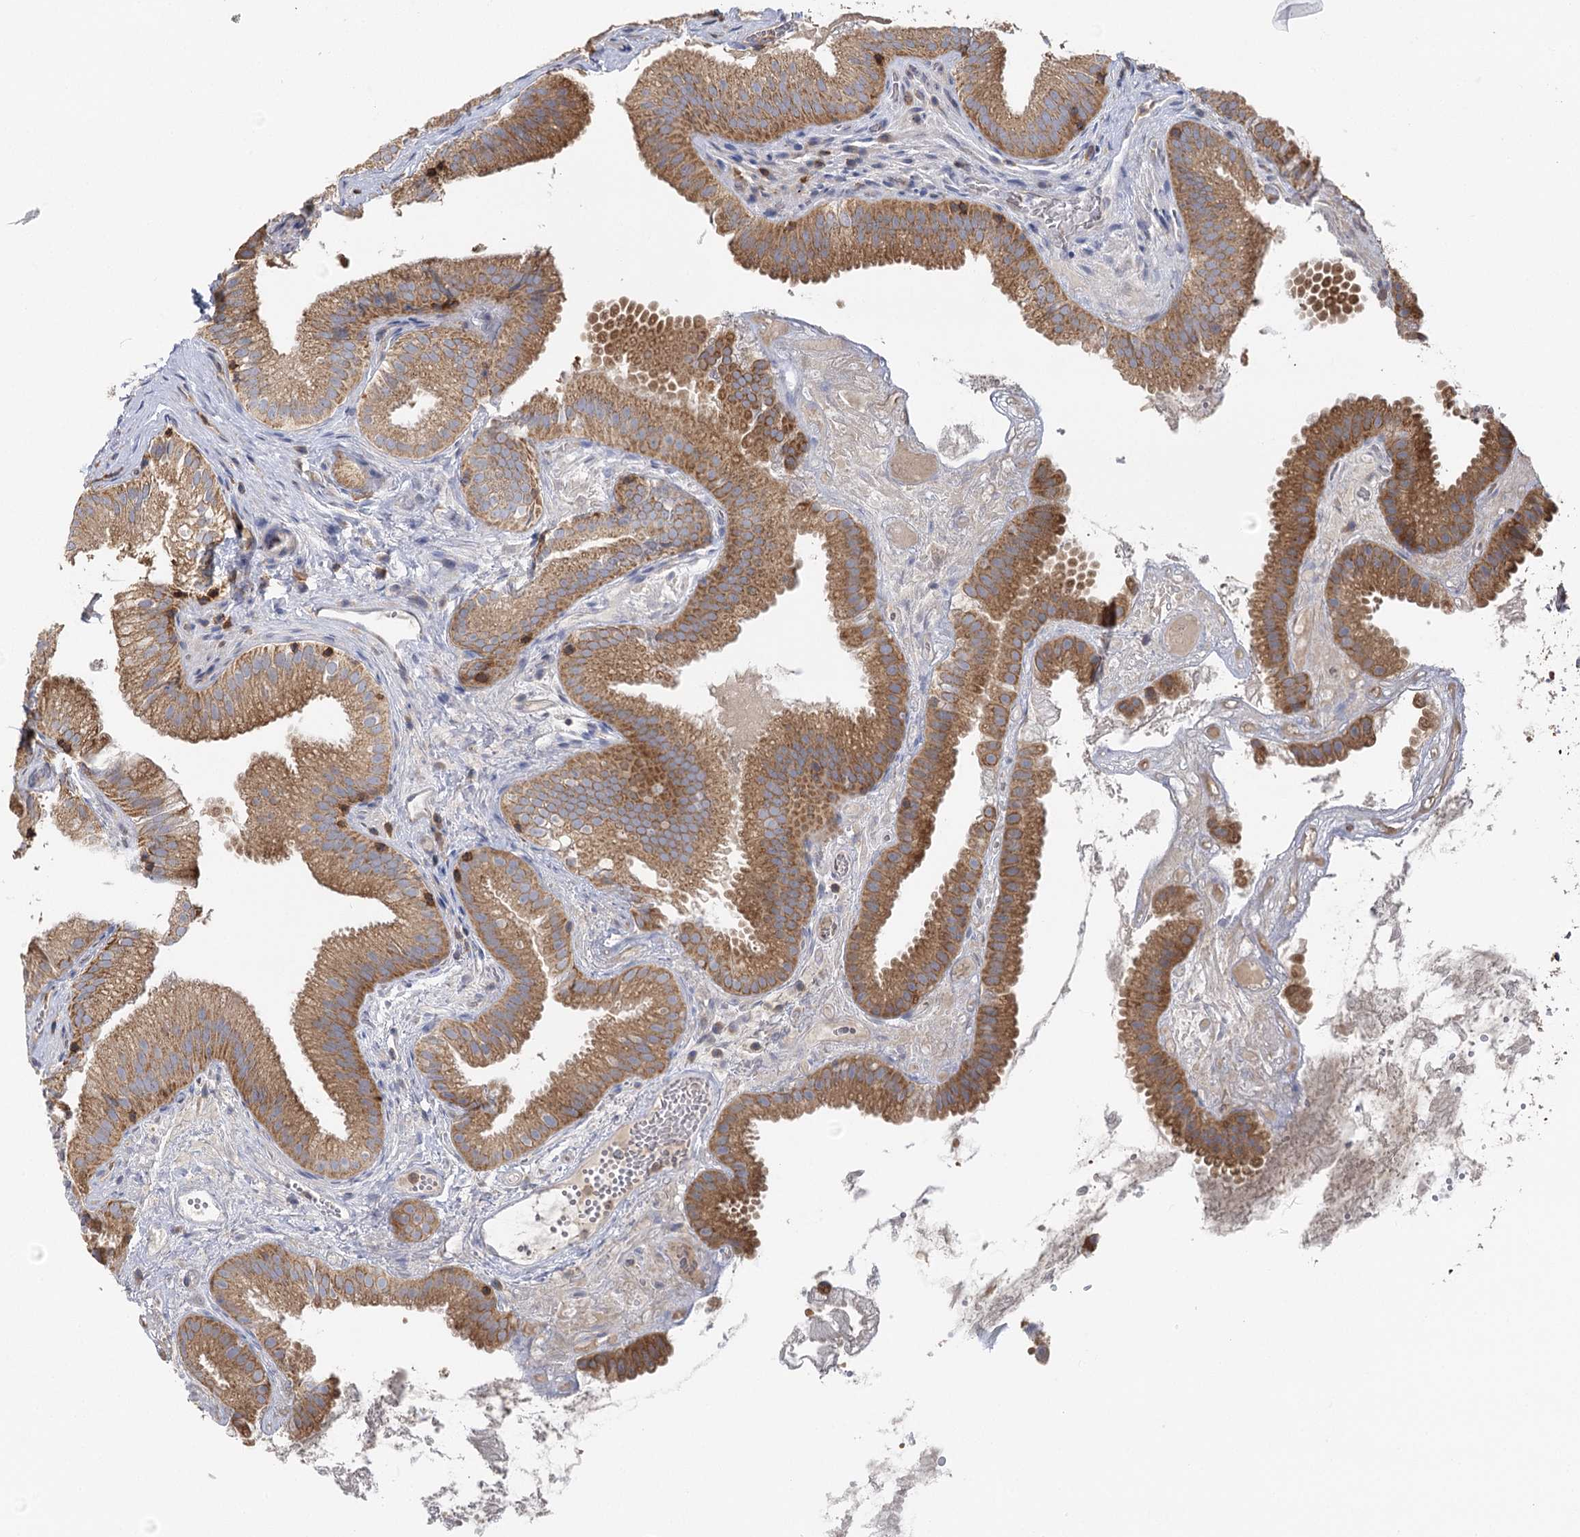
{"staining": {"intensity": "moderate", "quantity": ">75%", "location": "cytoplasmic/membranous"}, "tissue": "gallbladder", "cell_type": "Glandular cells", "image_type": "normal", "snomed": [{"axis": "morphology", "description": "Normal tissue, NOS"}, {"axis": "topography", "description": "Gallbladder"}], "caption": "Moderate cytoplasmic/membranous protein expression is seen in approximately >75% of glandular cells in gallbladder.", "gene": "SEC24B", "patient": {"sex": "female", "age": 30}}